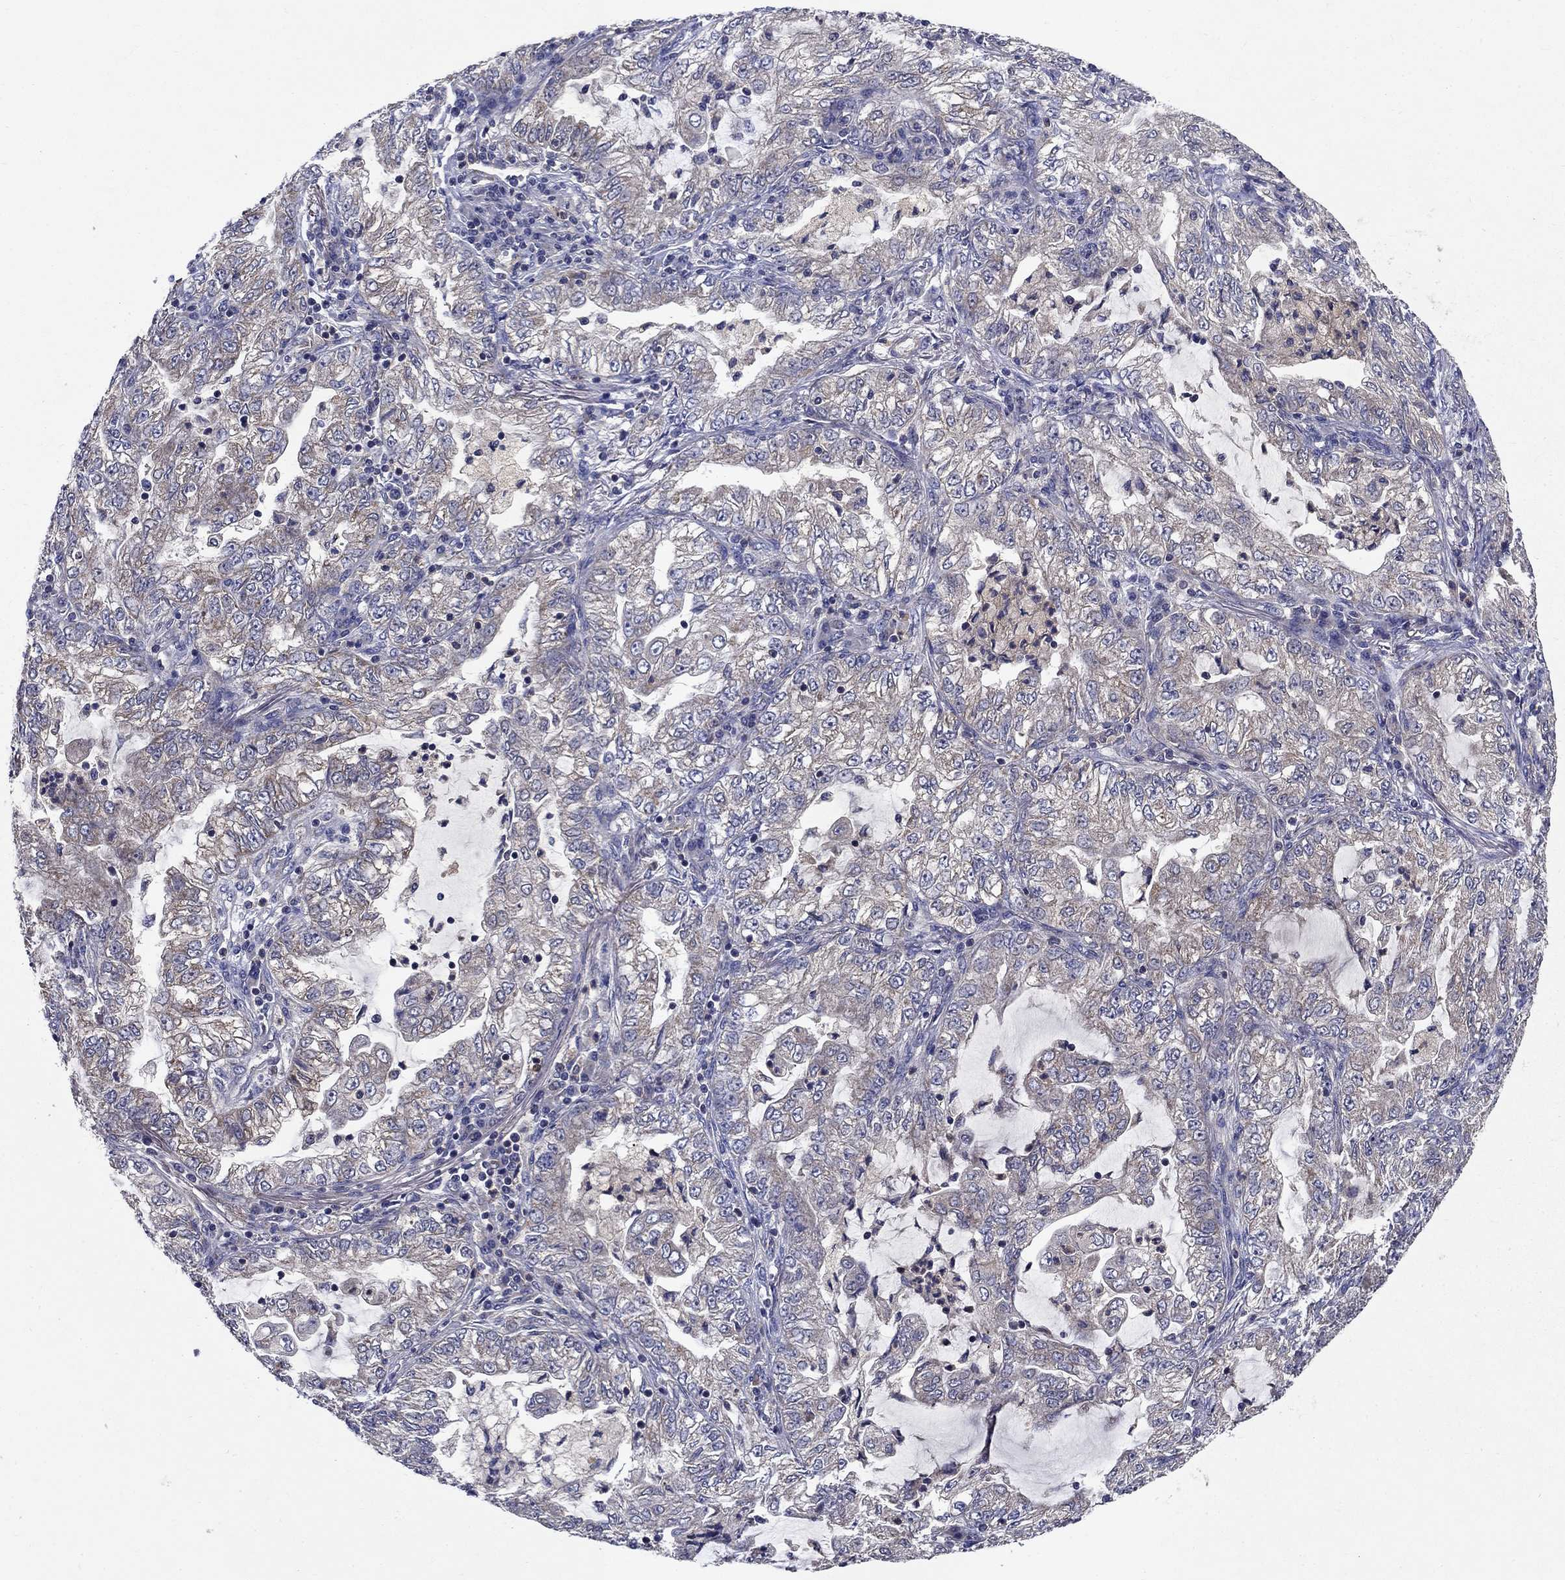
{"staining": {"intensity": "negative", "quantity": "none", "location": "none"}, "tissue": "lung cancer", "cell_type": "Tumor cells", "image_type": "cancer", "snomed": [{"axis": "morphology", "description": "Adenocarcinoma, NOS"}, {"axis": "topography", "description": "Lung"}], "caption": "Immunohistochemistry (IHC) of human adenocarcinoma (lung) shows no staining in tumor cells.", "gene": "GLTP", "patient": {"sex": "female", "age": 73}}